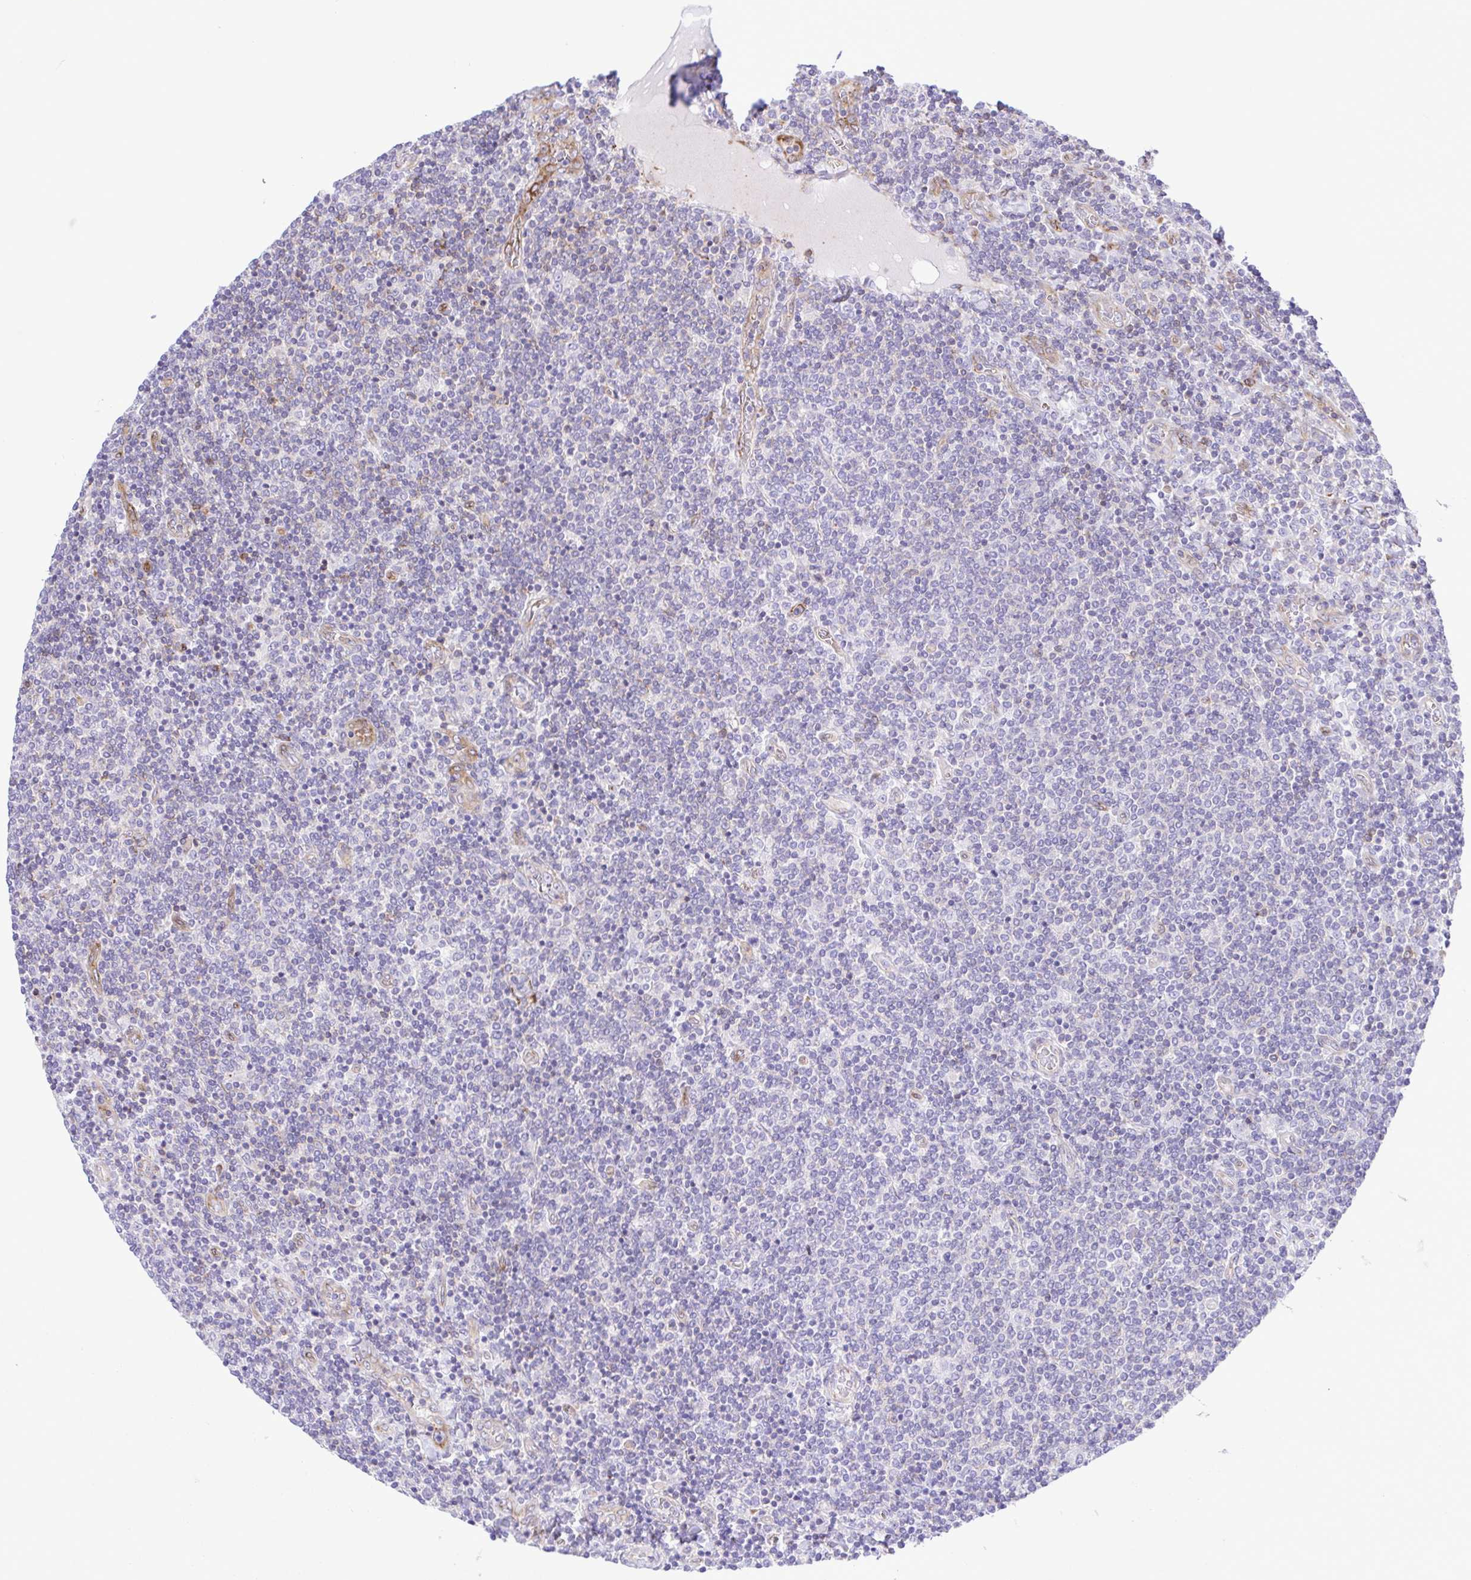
{"staining": {"intensity": "negative", "quantity": "none", "location": "none"}, "tissue": "lymphoma", "cell_type": "Tumor cells", "image_type": "cancer", "snomed": [{"axis": "morphology", "description": "Malignant lymphoma, non-Hodgkin's type, Low grade"}, {"axis": "topography", "description": "Lymph node"}], "caption": "The photomicrograph displays no significant positivity in tumor cells of lymphoma.", "gene": "FLT1", "patient": {"sex": "male", "age": 52}}